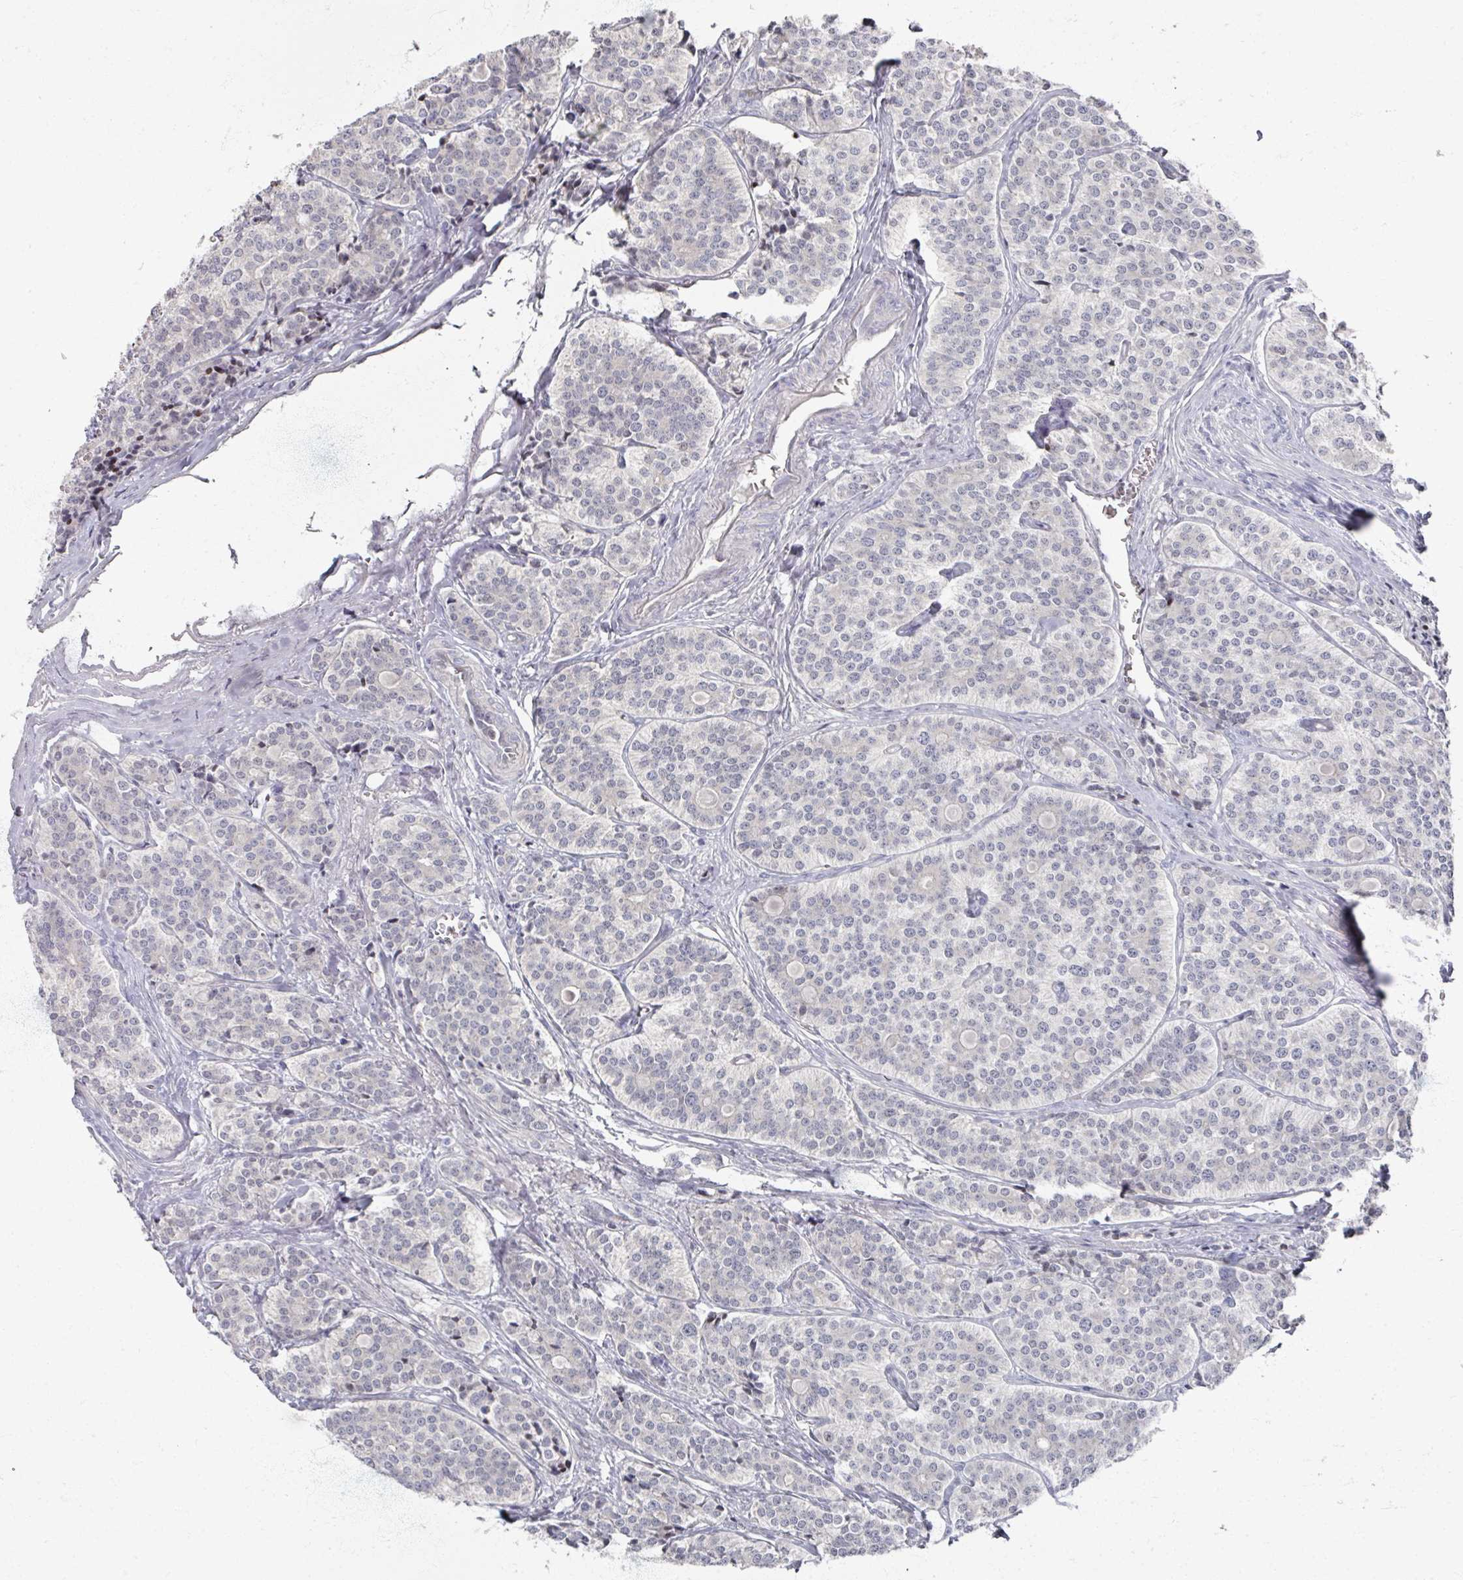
{"staining": {"intensity": "negative", "quantity": "none", "location": "none"}, "tissue": "carcinoid", "cell_type": "Tumor cells", "image_type": "cancer", "snomed": [{"axis": "morphology", "description": "Carcinoid, malignant, NOS"}, {"axis": "topography", "description": "Small intestine"}], "caption": "Image shows no significant protein positivity in tumor cells of malignant carcinoid.", "gene": "TTYH3", "patient": {"sex": "male", "age": 63}}